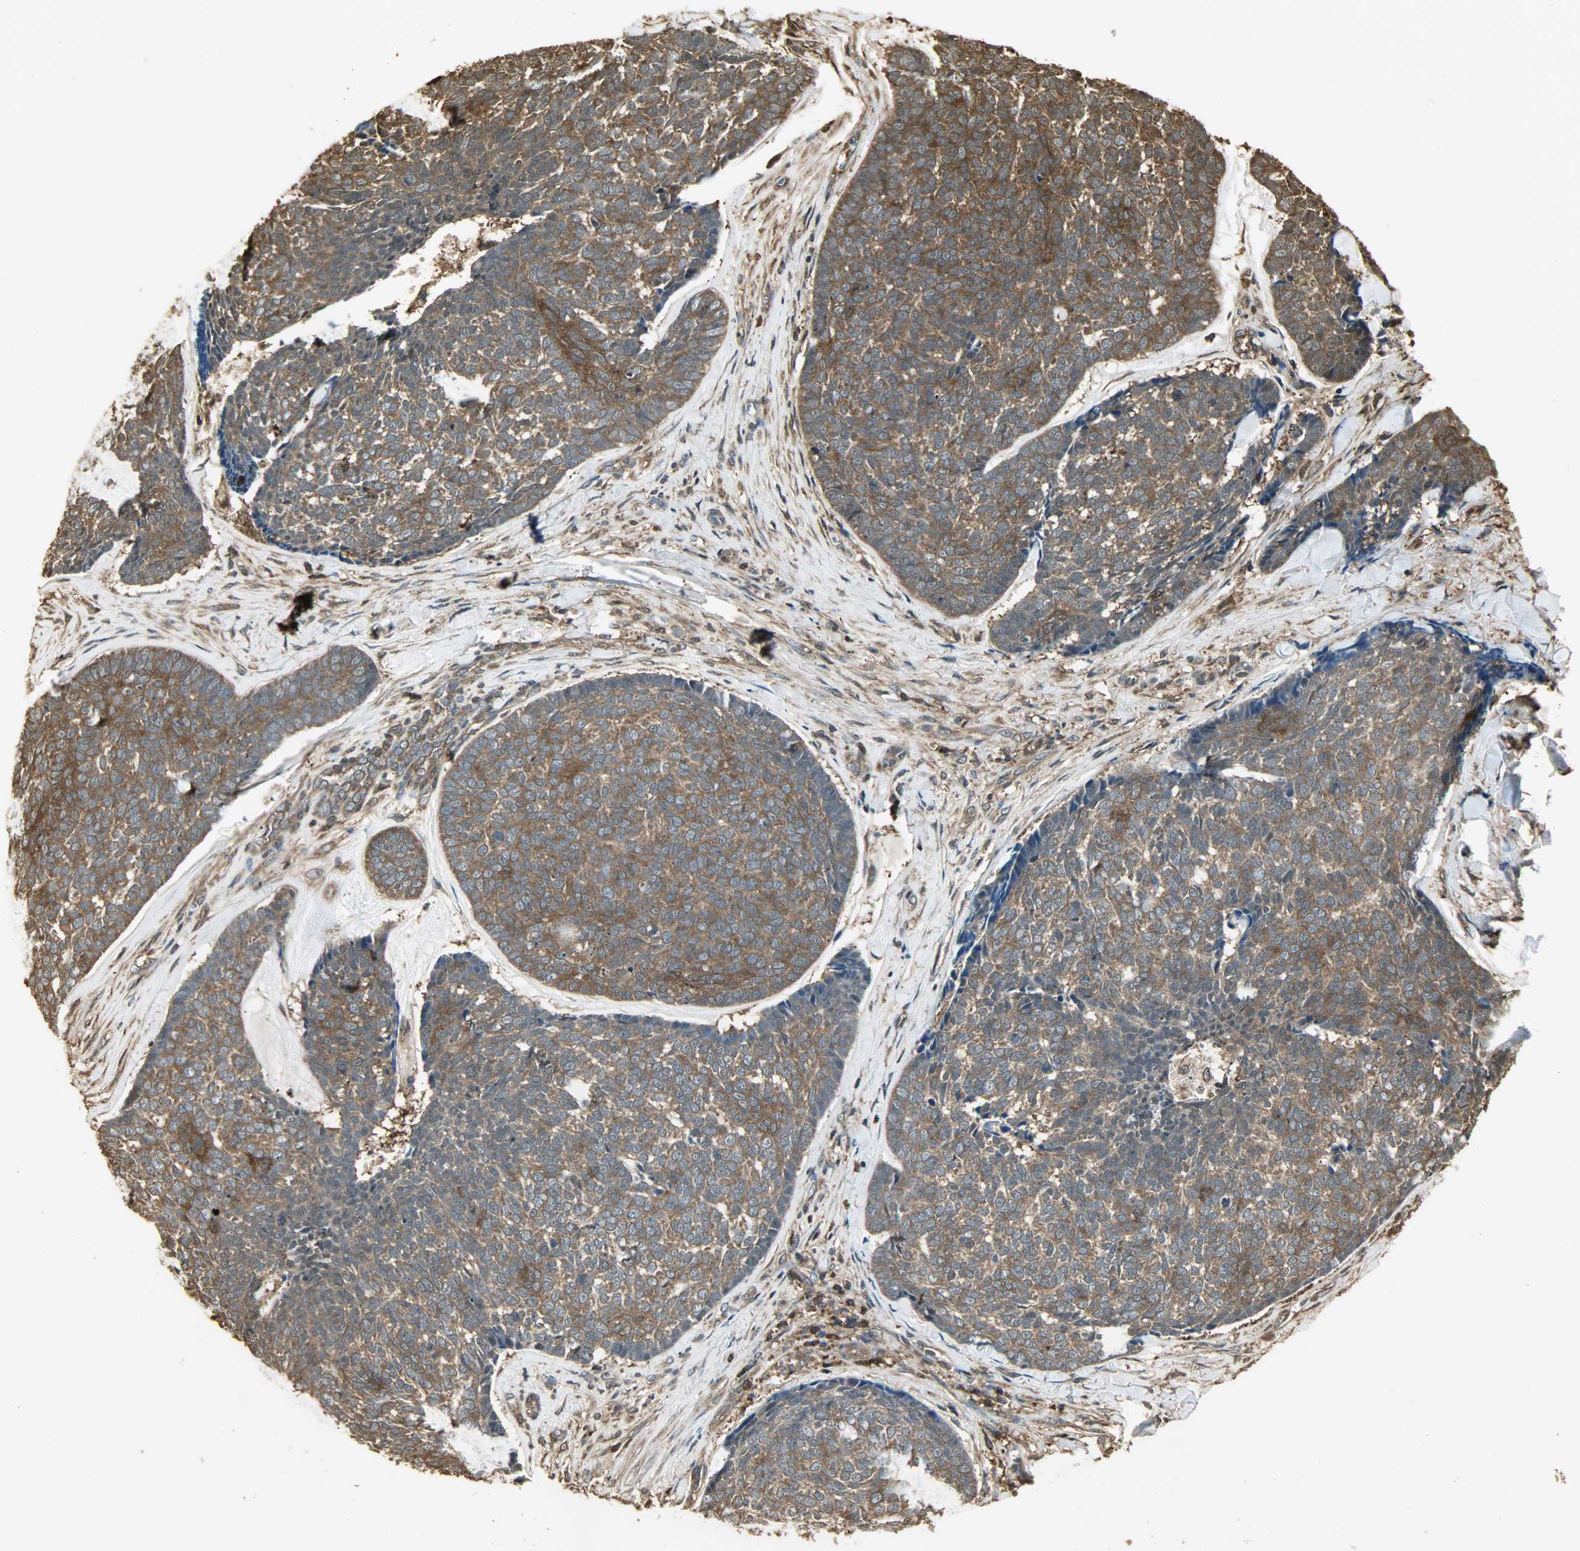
{"staining": {"intensity": "strong", "quantity": ">75%", "location": "cytoplasmic/membranous"}, "tissue": "skin cancer", "cell_type": "Tumor cells", "image_type": "cancer", "snomed": [{"axis": "morphology", "description": "Basal cell carcinoma"}, {"axis": "topography", "description": "Skin"}], "caption": "Tumor cells show high levels of strong cytoplasmic/membranous positivity in about >75% of cells in skin cancer. The staining was performed using DAB to visualize the protein expression in brown, while the nuclei were stained in blue with hematoxylin (Magnification: 20x).", "gene": "YWHAZ", "patient": {"sex": "male", "age": 84}}